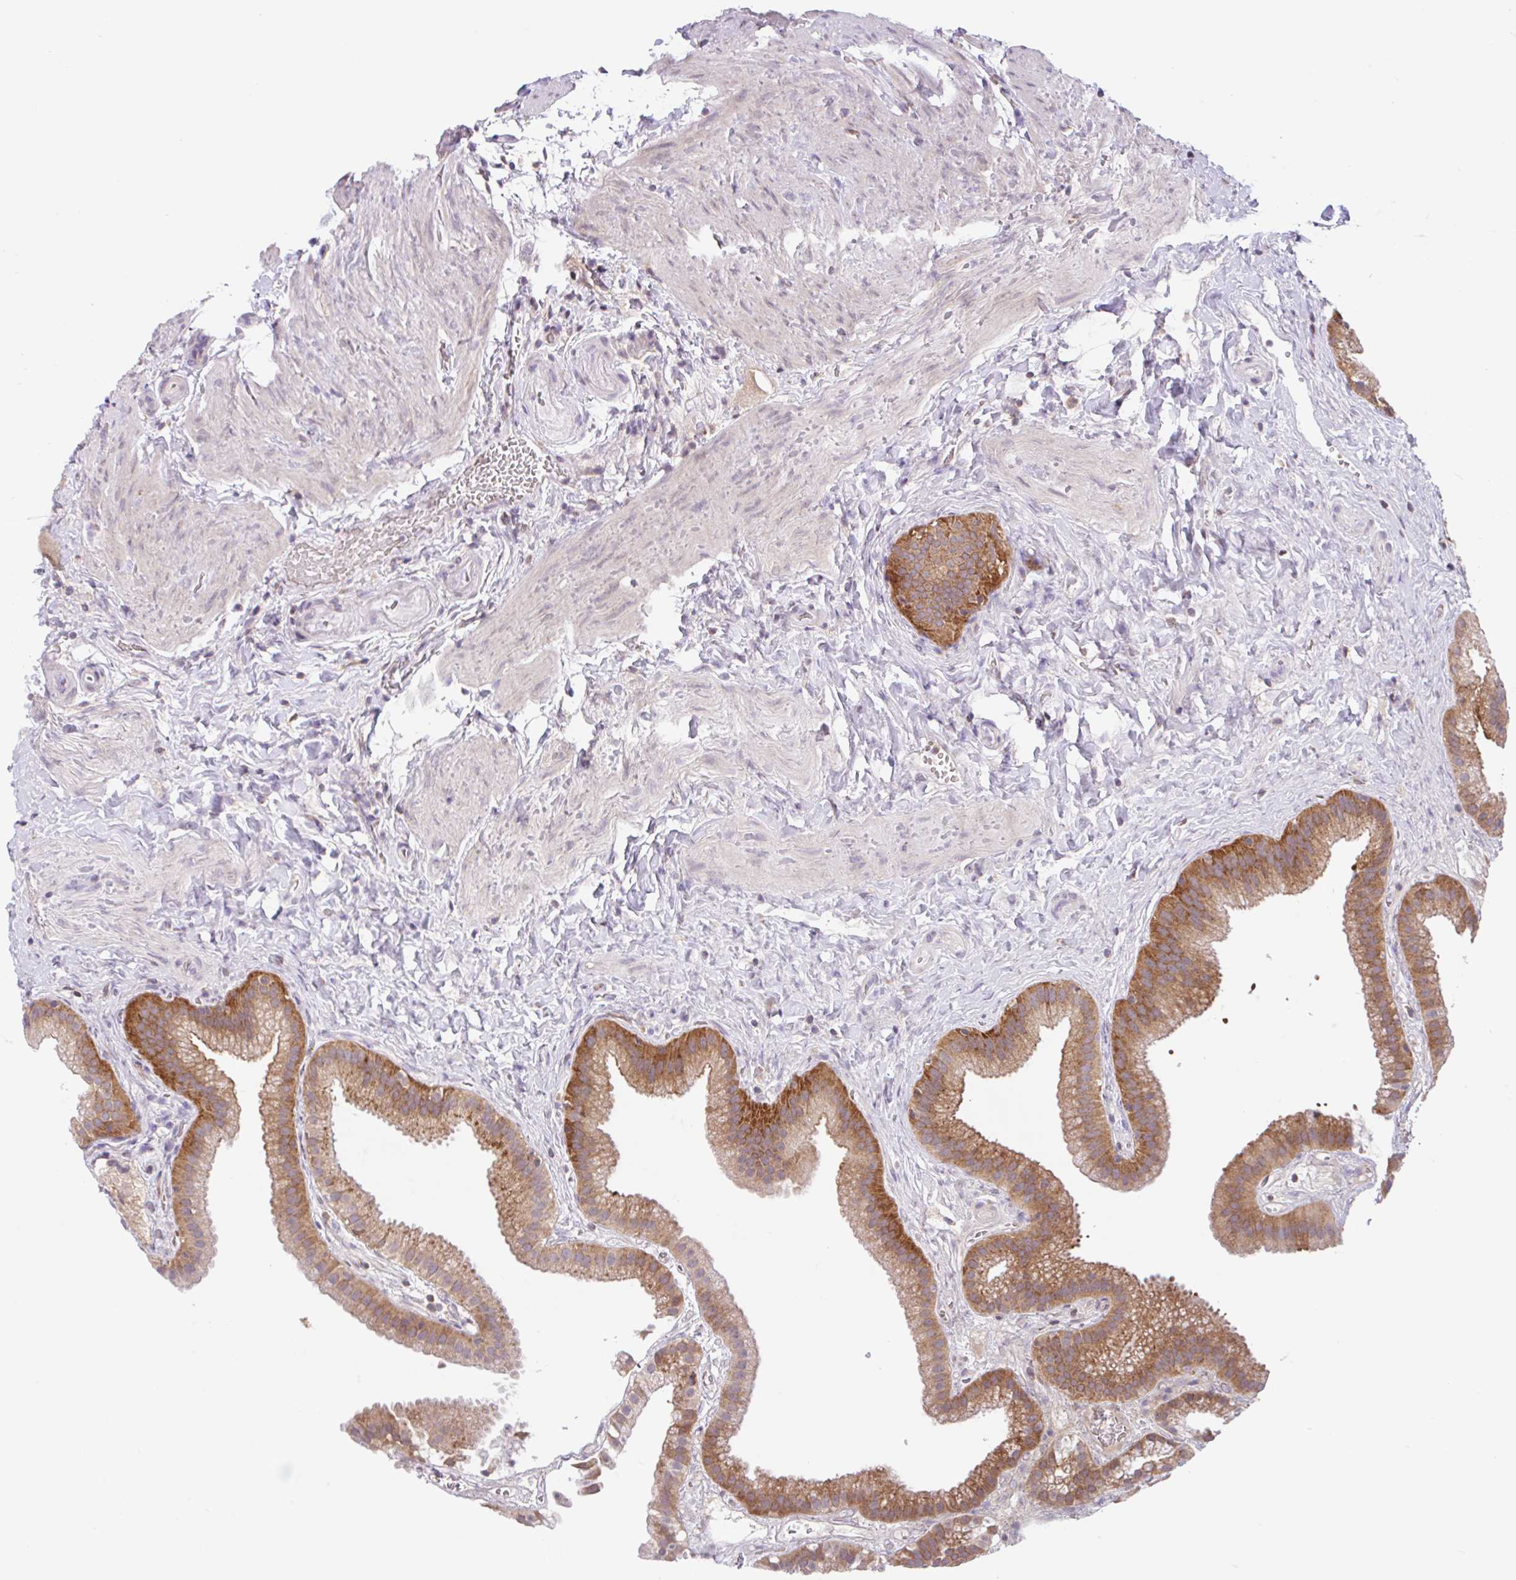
{"staining": {"intensity": "moderate", "quantity": ">75%", "location": "cytoplasmic/membranous"}, "tissue": "gallbladder", "cell_type": "Glandular cells", "image_type": "normal", "snomed": [{"axis": "morphology", "description": "Normal tissue, NOS"}, {"axis": "topography", "description": "Gallbladder"}], "caption": "IHC of benign human gallbladder shows medium levels of moderate cytoplasmic/membranous positivity in approximately >75% of glandular cells. (DAB = brown stain, brightfield microscopy at high magnification).", "gene": "RALBP1", "patient": {"sex": "female", "age": 63}}